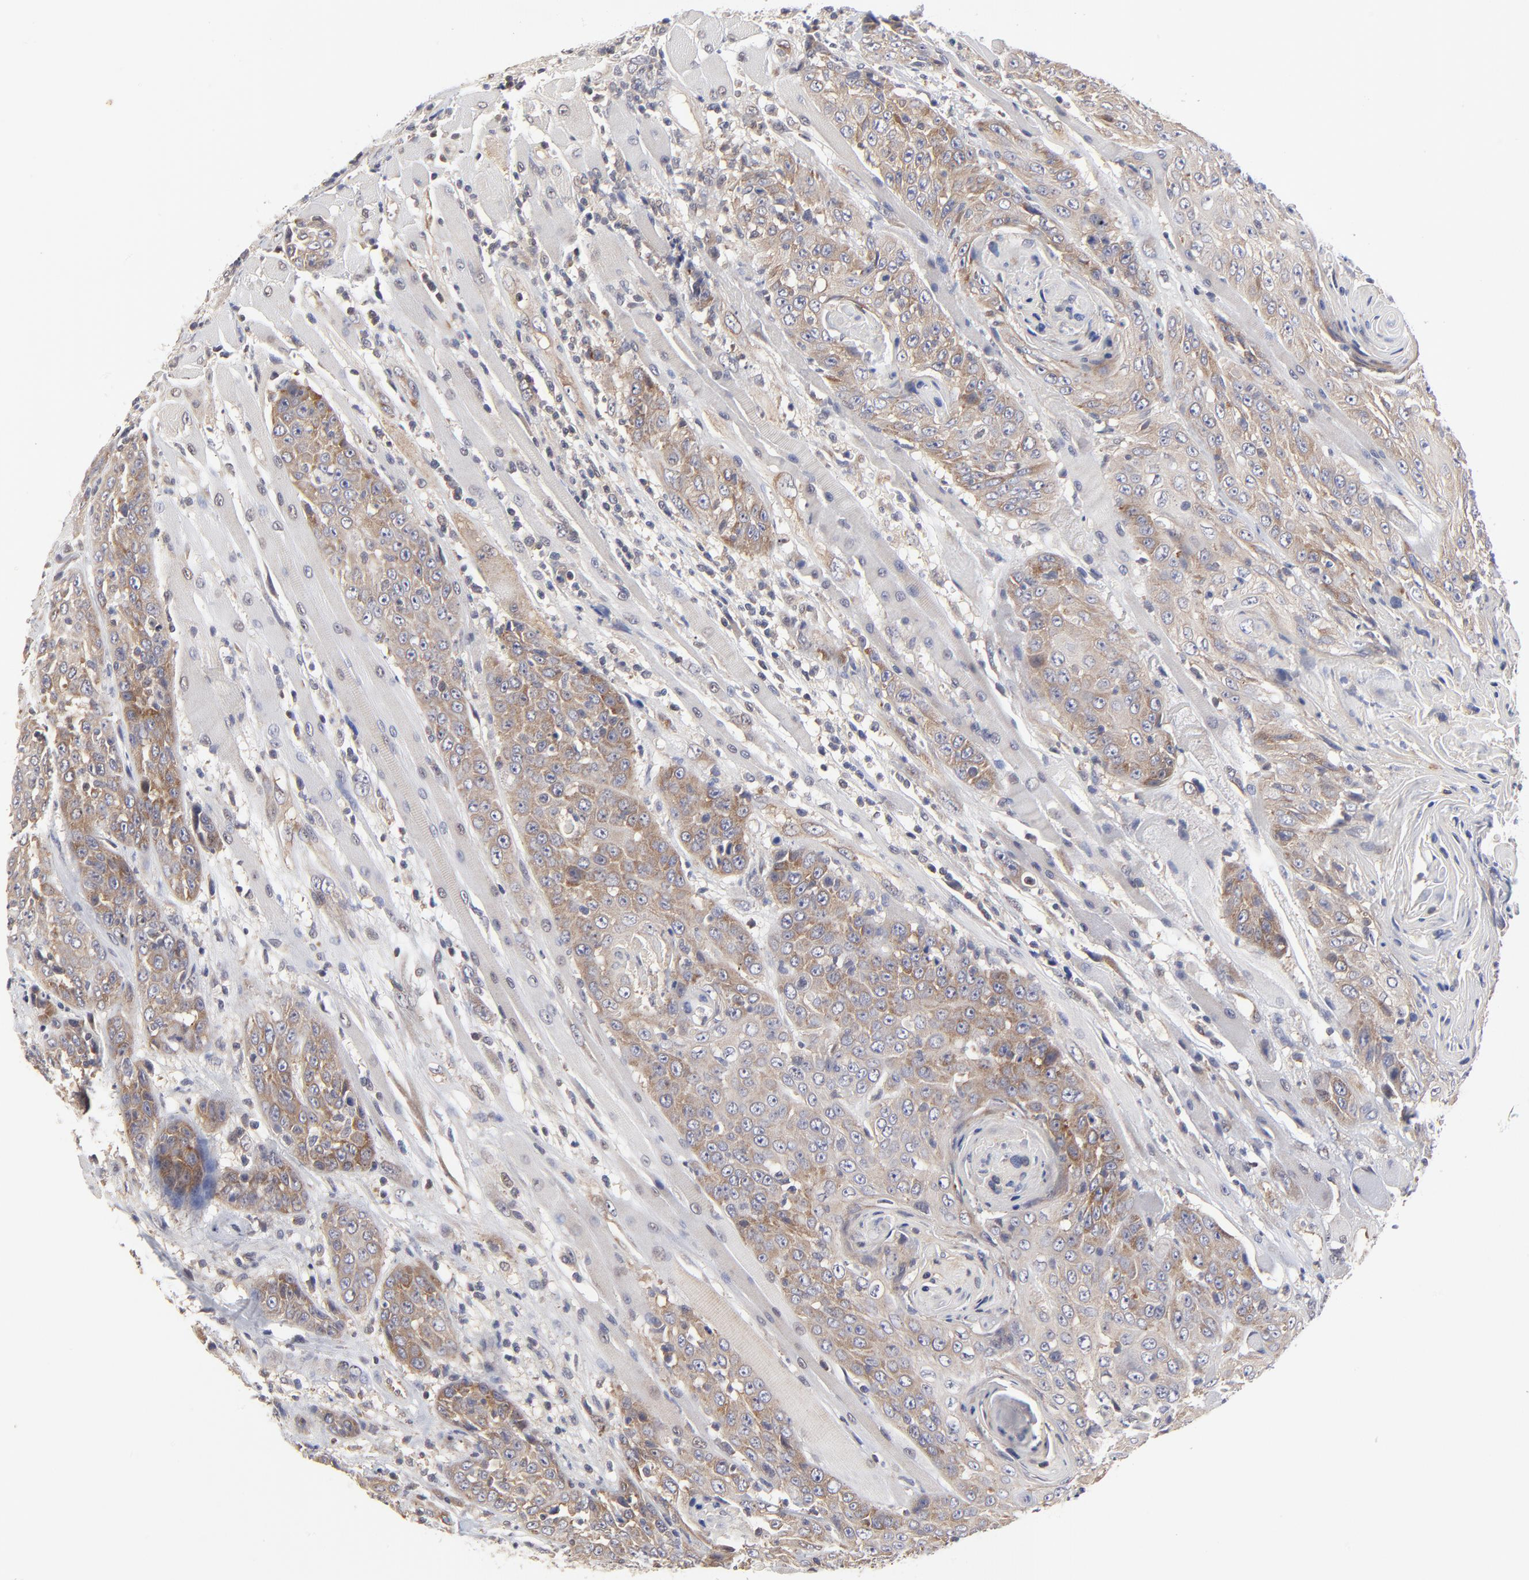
{"staining": {"intensity": "moderate", "quantity": ">75%", "location": "cytoplasmic/membranous"}, "tissue": "head and neck cancer", "cell_type": "Tumor cells", "image_type": "cancer", "snomed": [{"axis": "morphology", "description": "Squamous cell carcinoma, NOS"}, {"axis": "topography", "description": "Head-Neck"}], "caption": "Tumor cells reveal moderate cytoplasmic/membranous positivity in approximately >75% of cells in head and neck squamous cell carcinoma. (DAB (3,3'-diaminobenzidine) = brown stain, brightfield microscopy at high magnification).", "gene": "ZNF157", "patient": {"sex": "female", "age": 84}}